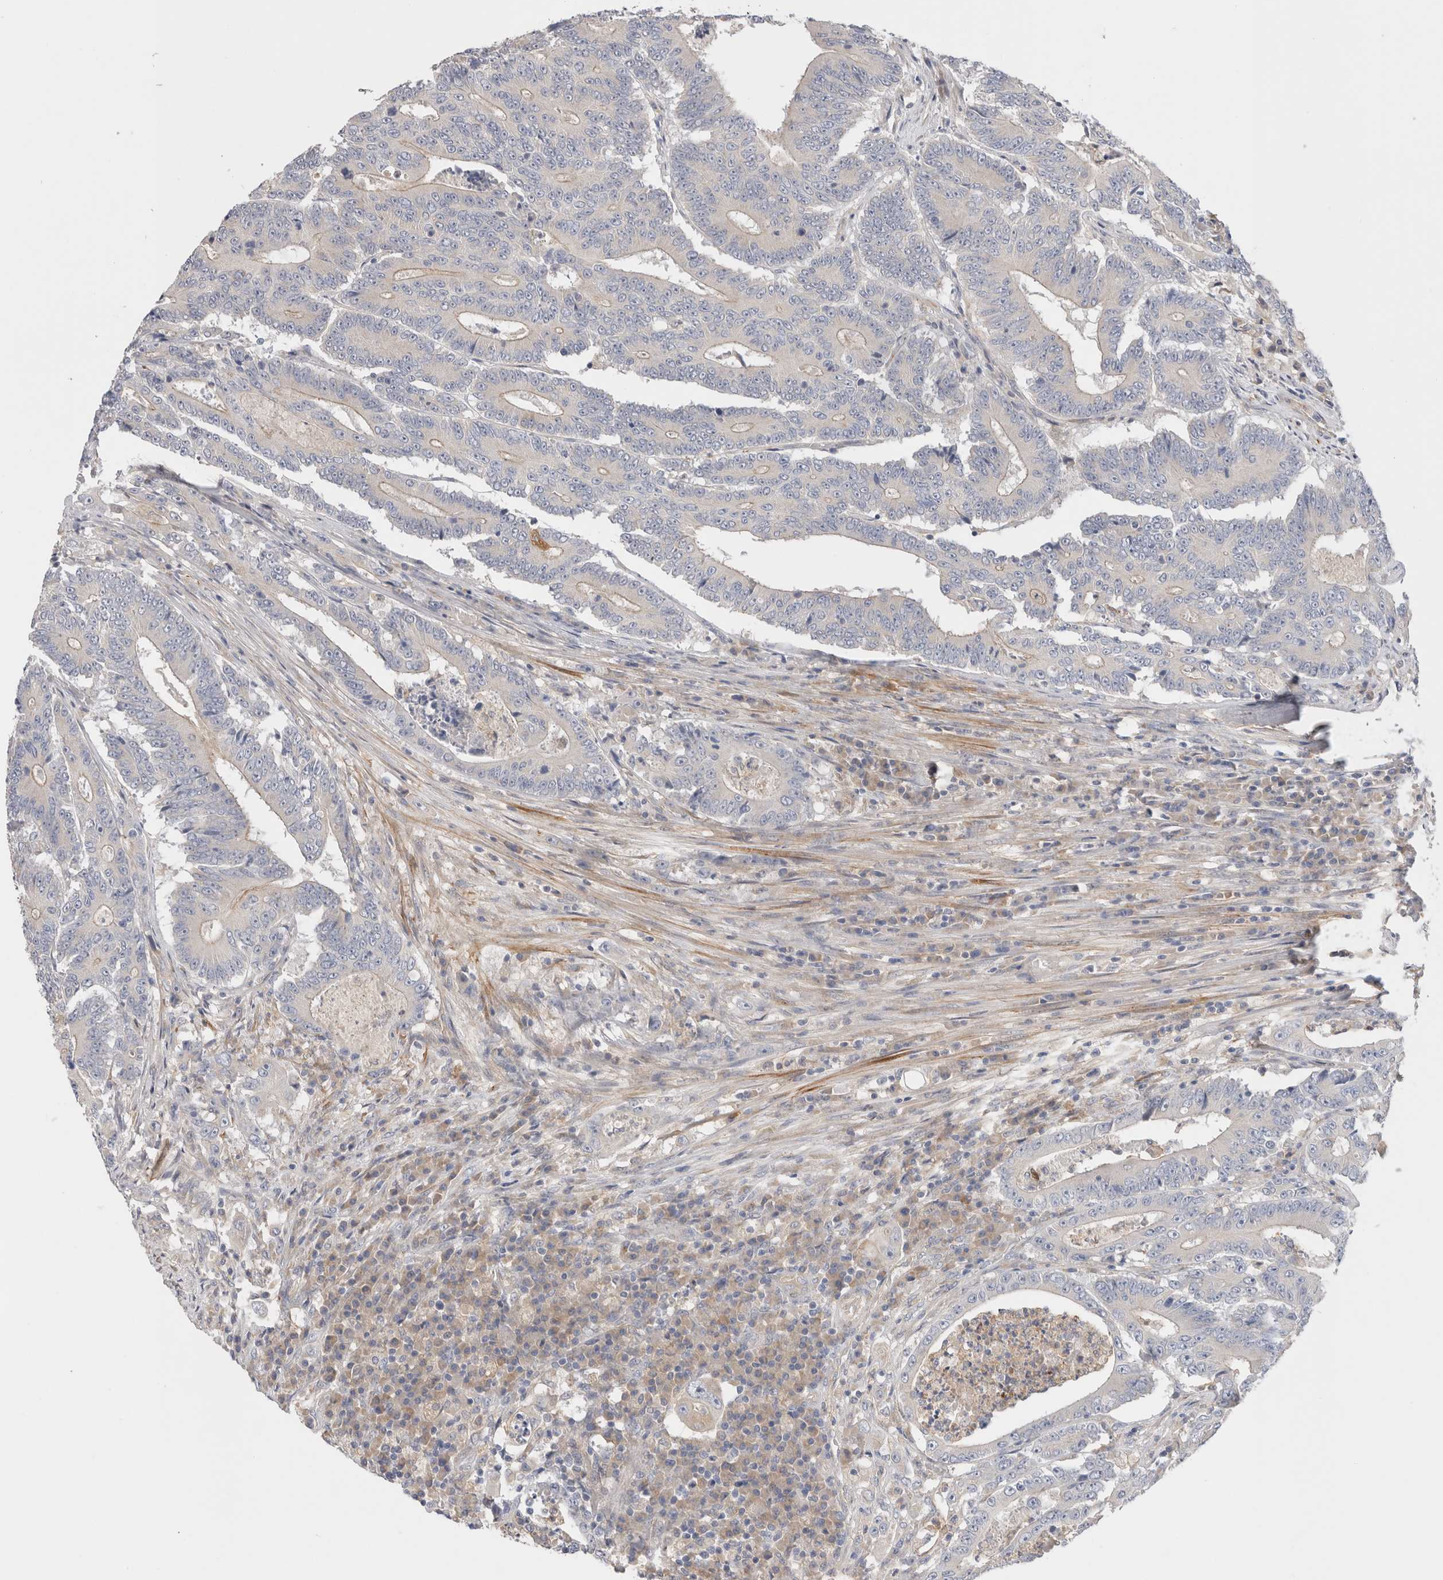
{"staining": {"intensity": "negative", "quantity": "none", "location": "none"}, "tissue": "colorectal cancer", "cell_type": "Tumor cells", "image_type": "cancer", "snomed": [{"axis": "morphology", "description": "Adenocarcinoma, NOS"}, {"axis": "topography", "description": "Colon"}], "caption": "Histopathology image shows no protein staining in tumor cells of adenocarcinoma (colorectal) tissue. (DAB (3,3'-diaminobenzidine) immunohistochemistry visualized using brightfield microscopy, high magnification).", "gene": "SGK3", "patient": {"sex": "male", "age": 83}}